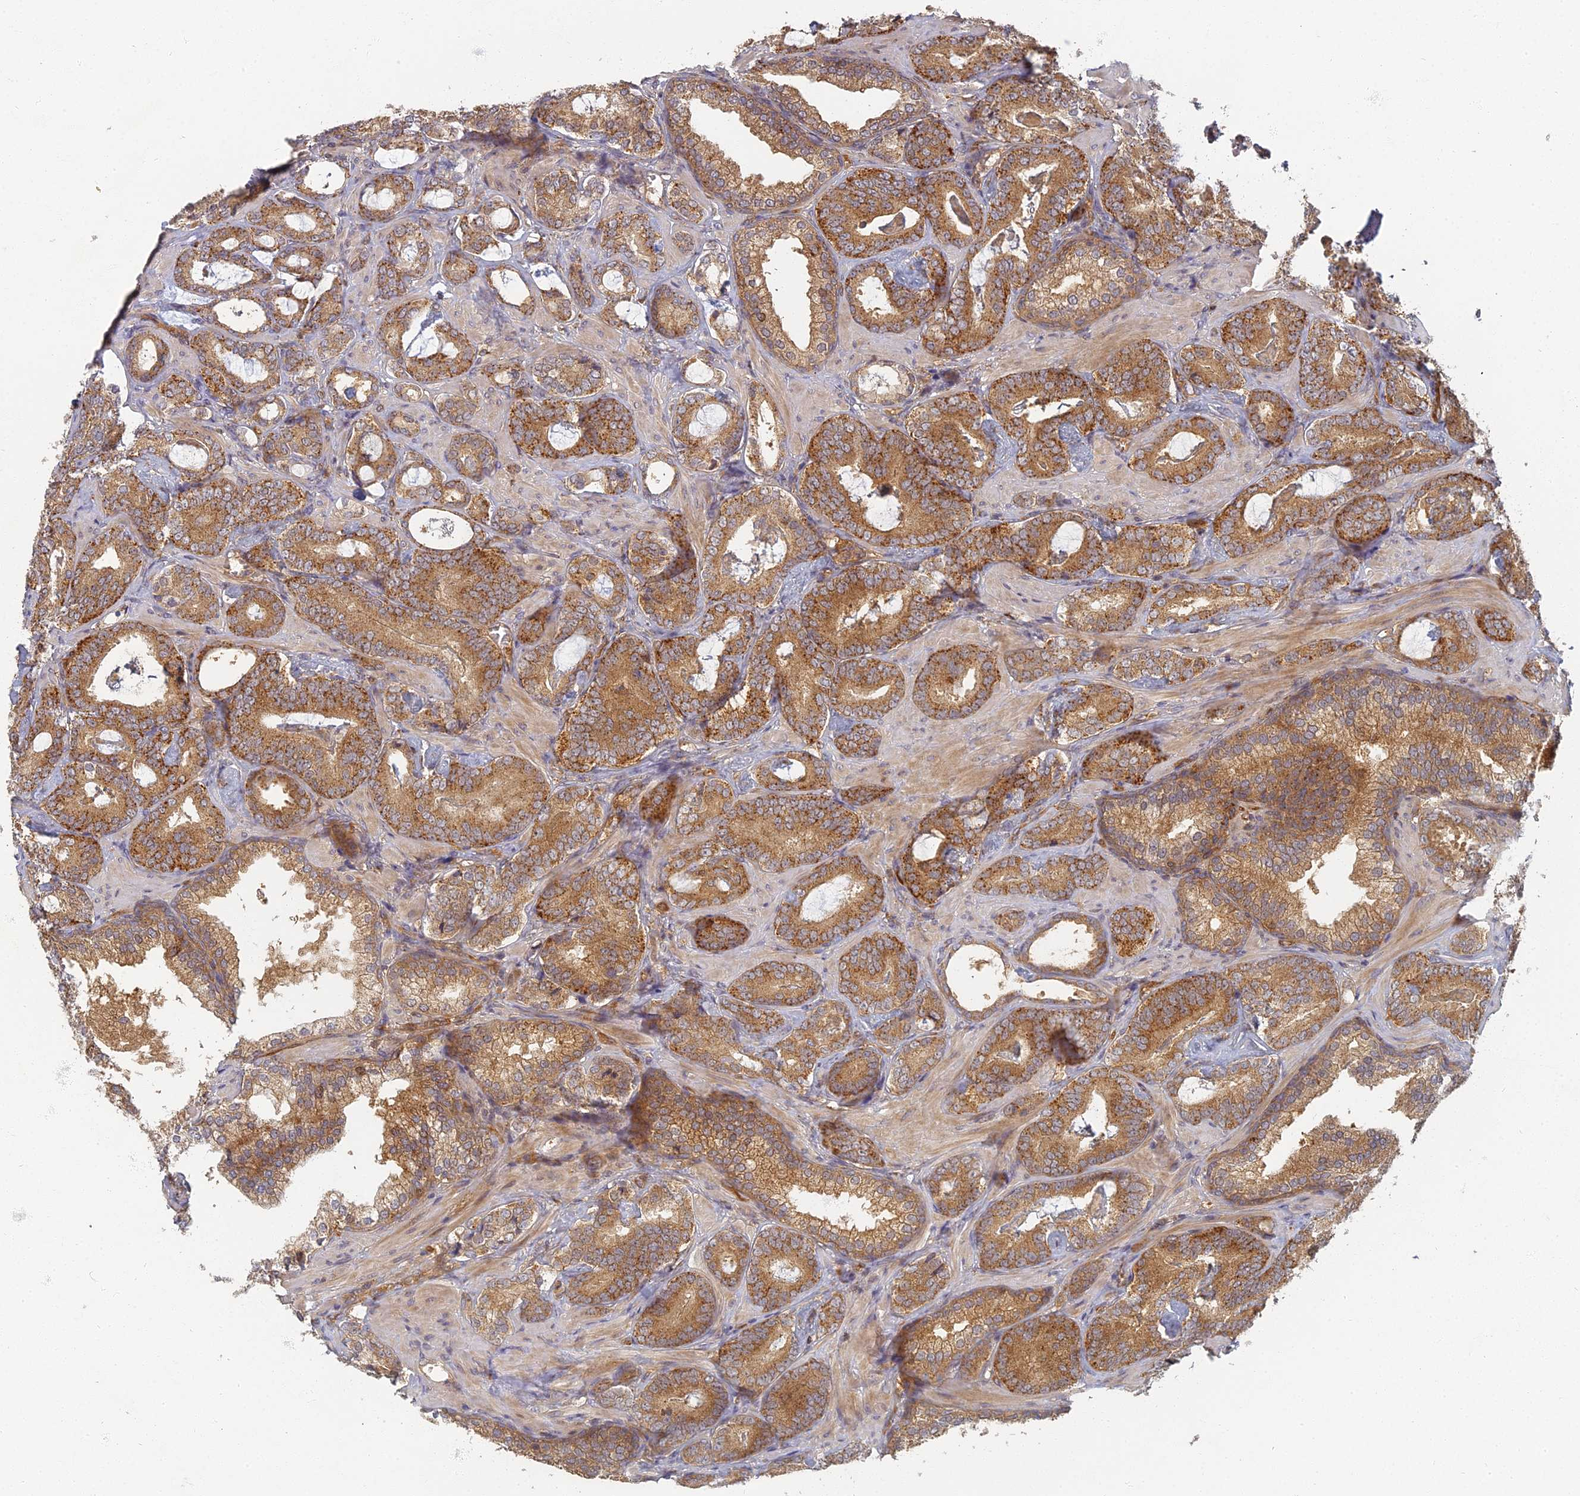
{"staining": {"intensity": "strong", "quantity": ">75%", "location": "cytoplasmic/membranous"}, "tissue": "prostate cancer", "cell_type": "Tumor cells", "image_type": "cancer", "snomed": [{"axis": "morphology", "description": "Adenocarcinoma, Low grade"}, {"axis": "topography", "description": "Prostate"}], "caption": "Immunohistochemical staining of human prostate cancer shows high levels of strong cytoplasmic/membranous staining in about >75% of tumor cells.", "gene": "INO80D", "patient": {"sex": "male", "age": 60}}